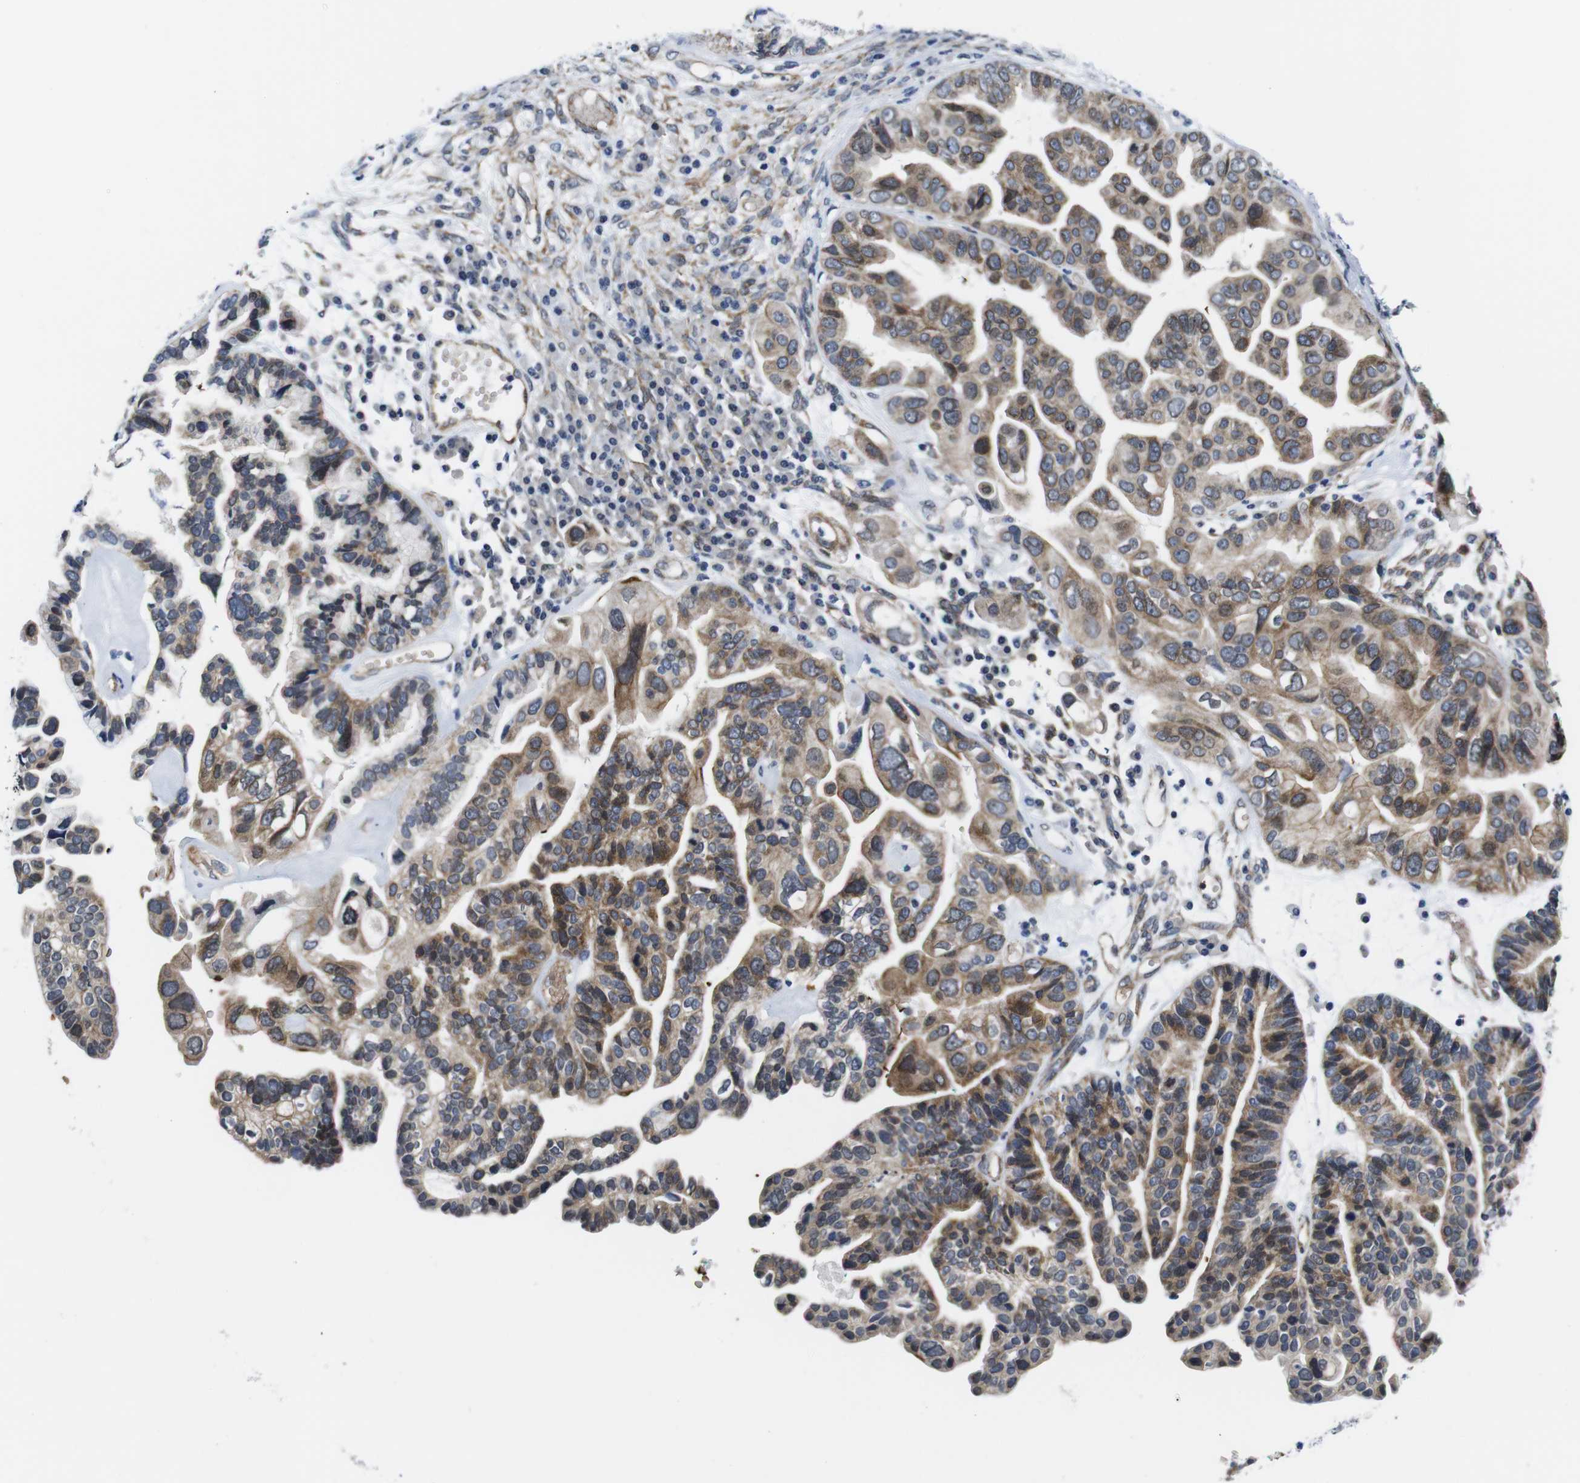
{"staining": {"intensity": "moderate", "quantity": ">75%", "location": "cytoplasmic/membranous"}, "tissue": "ovarian cancer", "cell_type": "Tumor cells", "image_type": "cancer", "snomed": [{"axis": "morphology", "description": "Cystadenocarcinoma, serous, NOS"}, {"axis": "topography", "description": "Ovary"}], "caption": "An image of human ovarian serous cystadenocarcinoma stained for a protein reveals moderate cytoplasmic/membranous brown staining in tumor cells. (DAB = brown stain, brightfield microscopy at high magnification).", "gene": "SOCS3", "patient": {"sex": "female", "age": 56}}